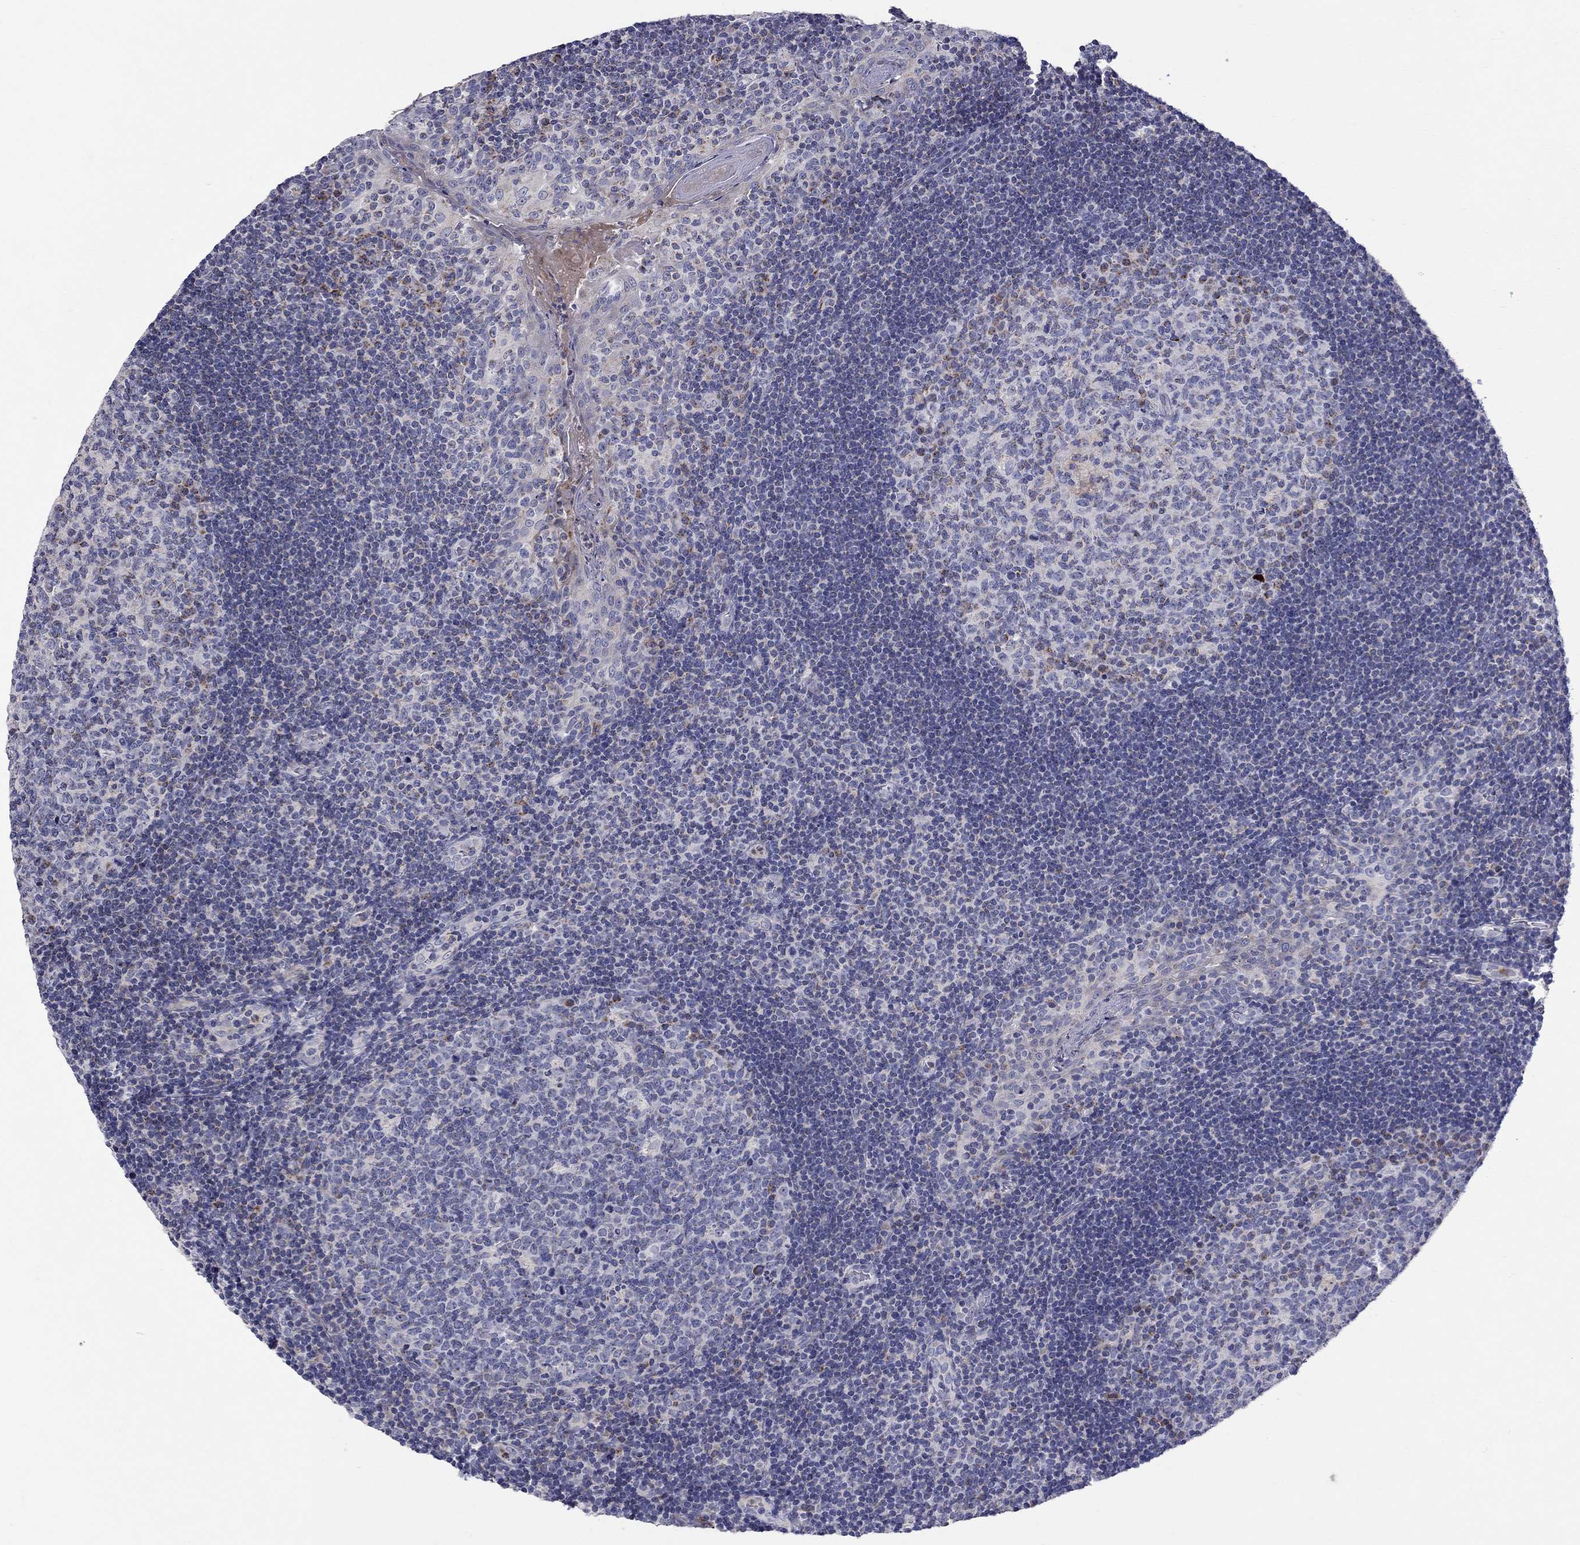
{"staining": {"intensity": "strong", "quantity": "<25%", "location": "cytoplasmic/membranous"}, "tissue": "tonsil", "cell_type": "Germinal center cells", "image_type": "normal", "snomed": [{"axis": "morphology", "description": "Normal tissue, NOS"}, {"axis": "topography", "description": "Tonsil"}], "caption": "A histopathology image of human tonsil stained for a protein reveals strong cytoplasmic/membranous brown staining in germinal center cells. The staining was performed using DAB to visualize the protein expression in brown, while the nuclei were stained in blue with hematoxylin (Magnification: 20x).", "gene": "HMX2", "patient": {"sex": "female", "age": 13}}